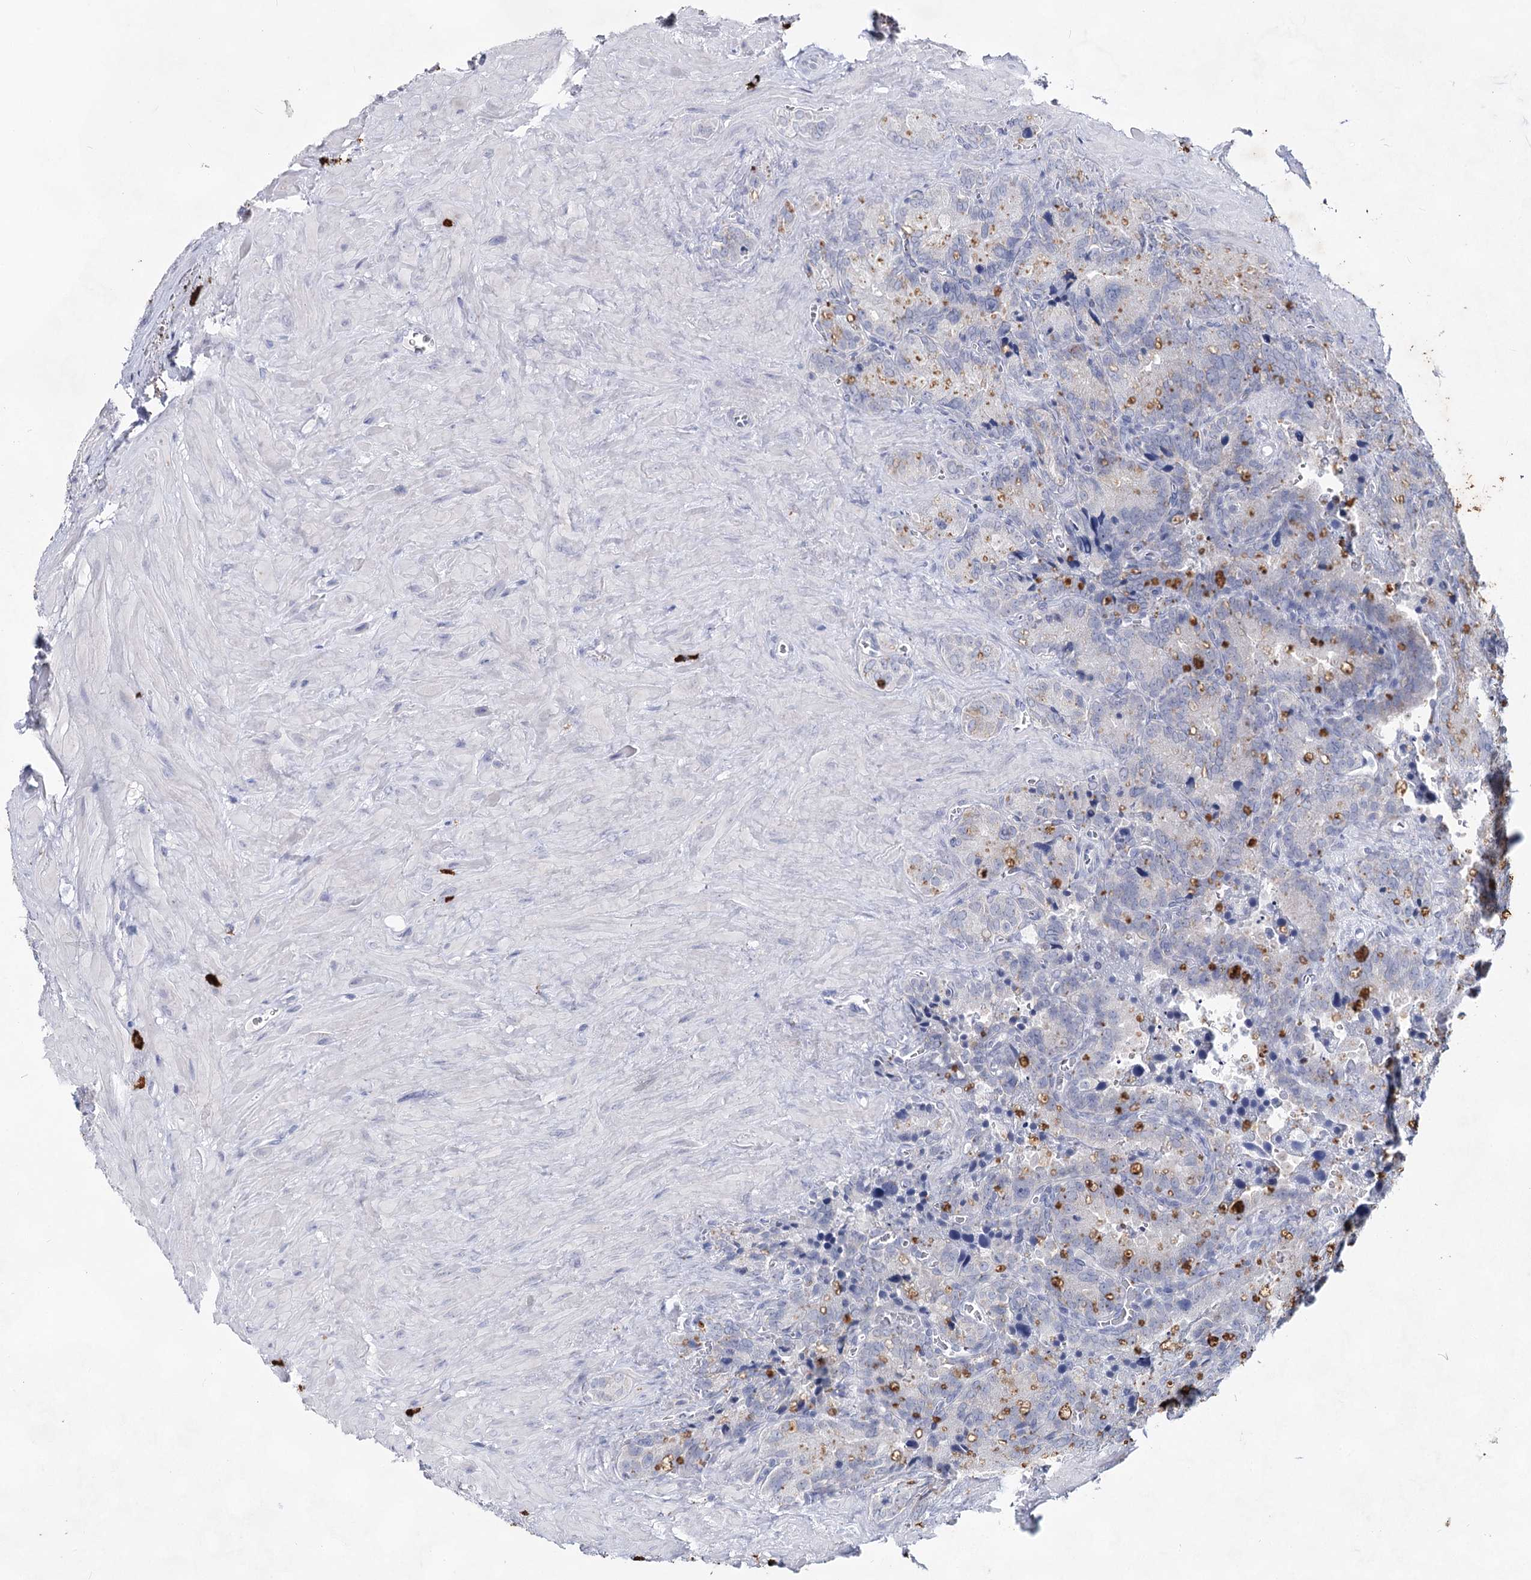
{"staining": {"intensity": "moderate", "quantity": "<25%", "location": "cytoplasmic/membranous"}, "tissue": "seminal vesicle", "cell_type": "Glandular cells", "image_type": "normal", "snomed": [{"axis": "morphology", "description": "Normal tissue, NOS"}, {"axis": "topography", "description": "Seminal veicle"}], "caption": "Immunohistochemical staining of normal seminal vesicle reveals low levels of moderate cytoplasmic/membranous expression in approximately <25% of glandular cells.", "gene": "CCDC73", "patient": {"sex": "male", "age": 62}}